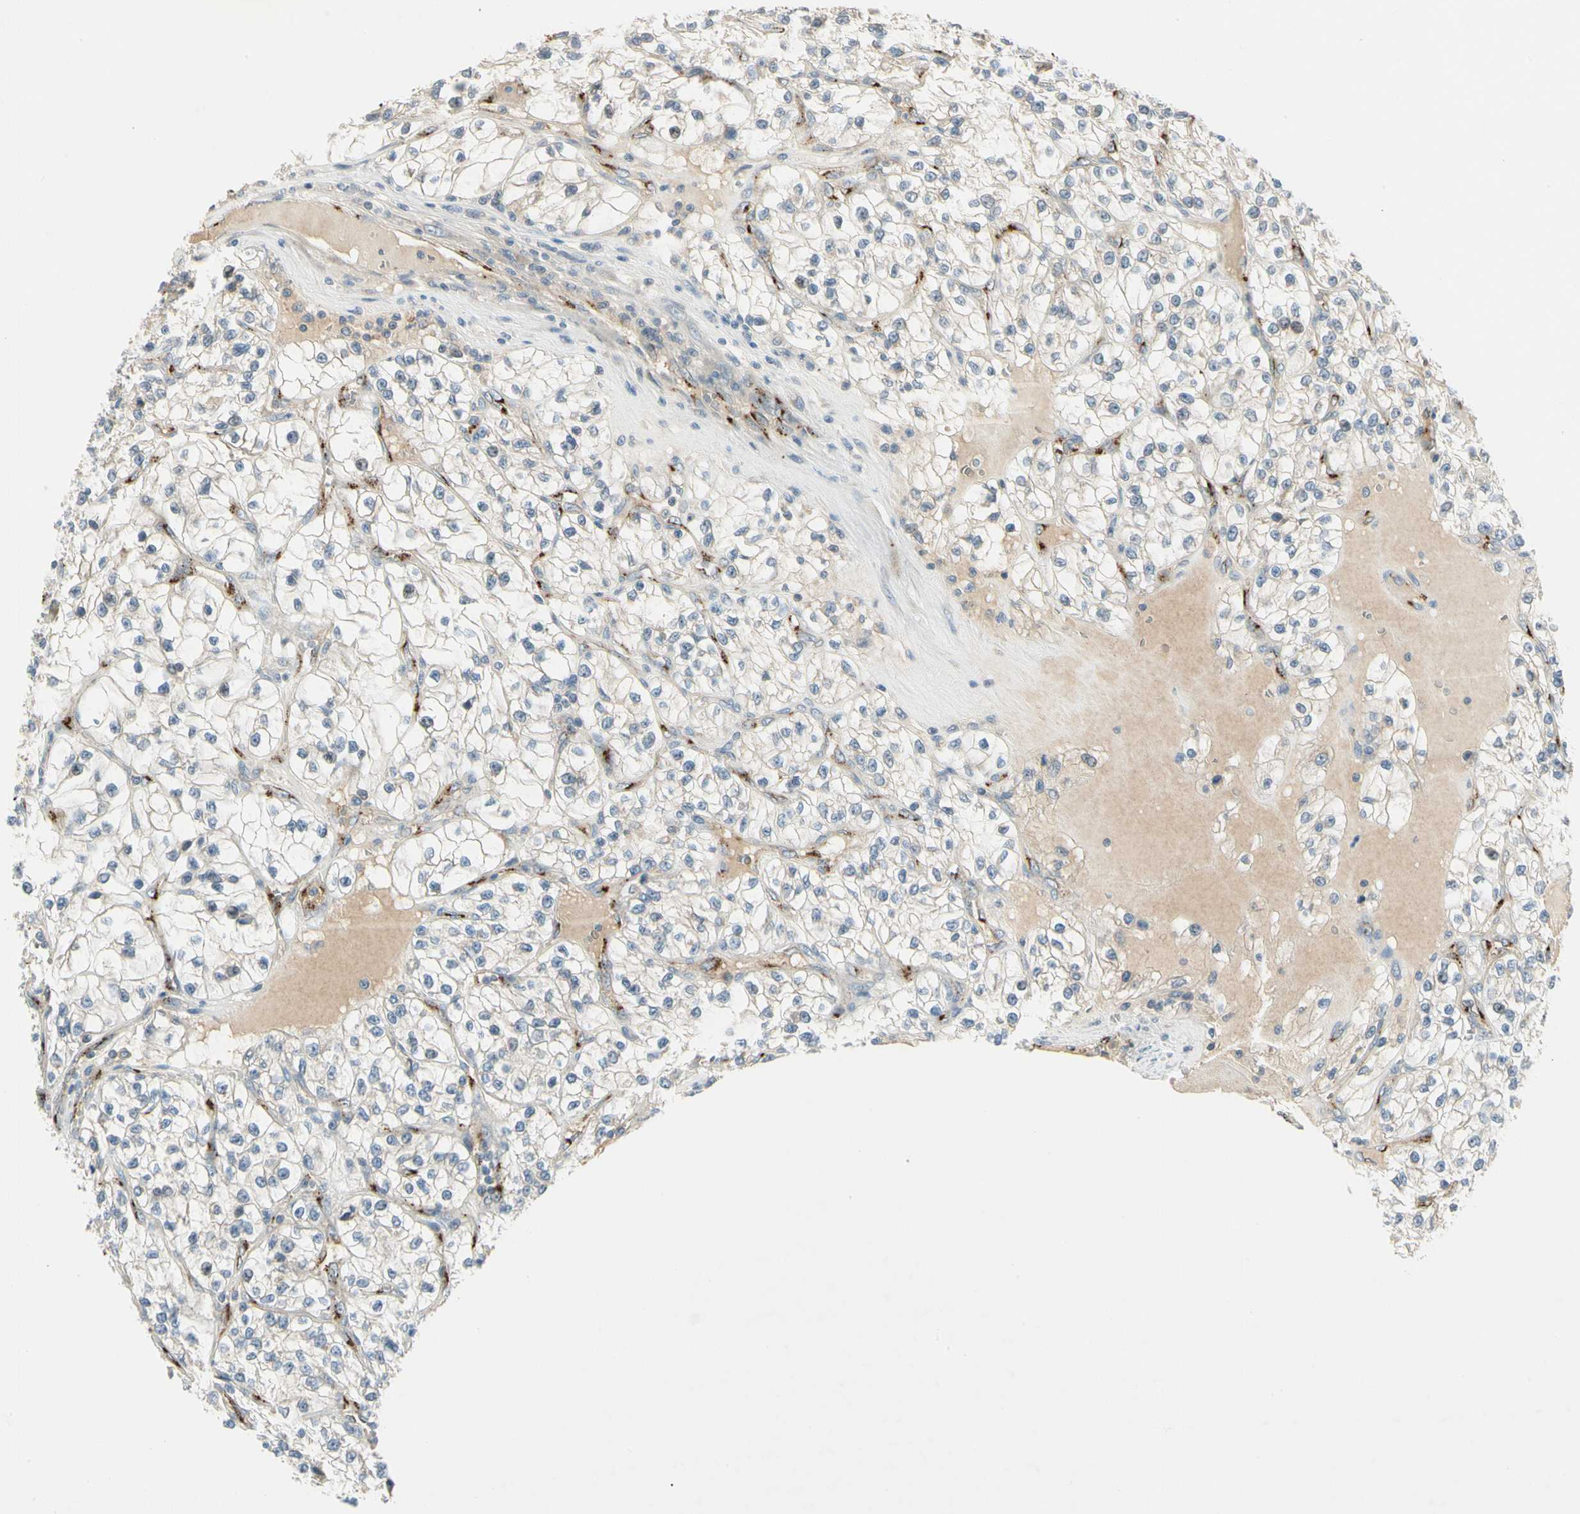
{"staining": {"intensity": "weak", "quantity": "25%-75%", "location": "cytoplasmic/membranous"}, "tissue": "renal cancer", "cell_type": "Tumor cells", "image_type": "cancer", "snomed": [{"axis": "morphology", "description": "Adenocarcinoma, NOS"}, {"axis": "topography", "description": "Kidney"}], "caption": "Tumor cells exhibit weak cytoplasmic/membranous staining in approximately 25%-75% of cells in adenocarcinoma (renal). (brown staining indicates protein expression, while blue staining denotes nuclei).", "gene": "MANSC1", "patient": {"sex": "female", "age": 57}}